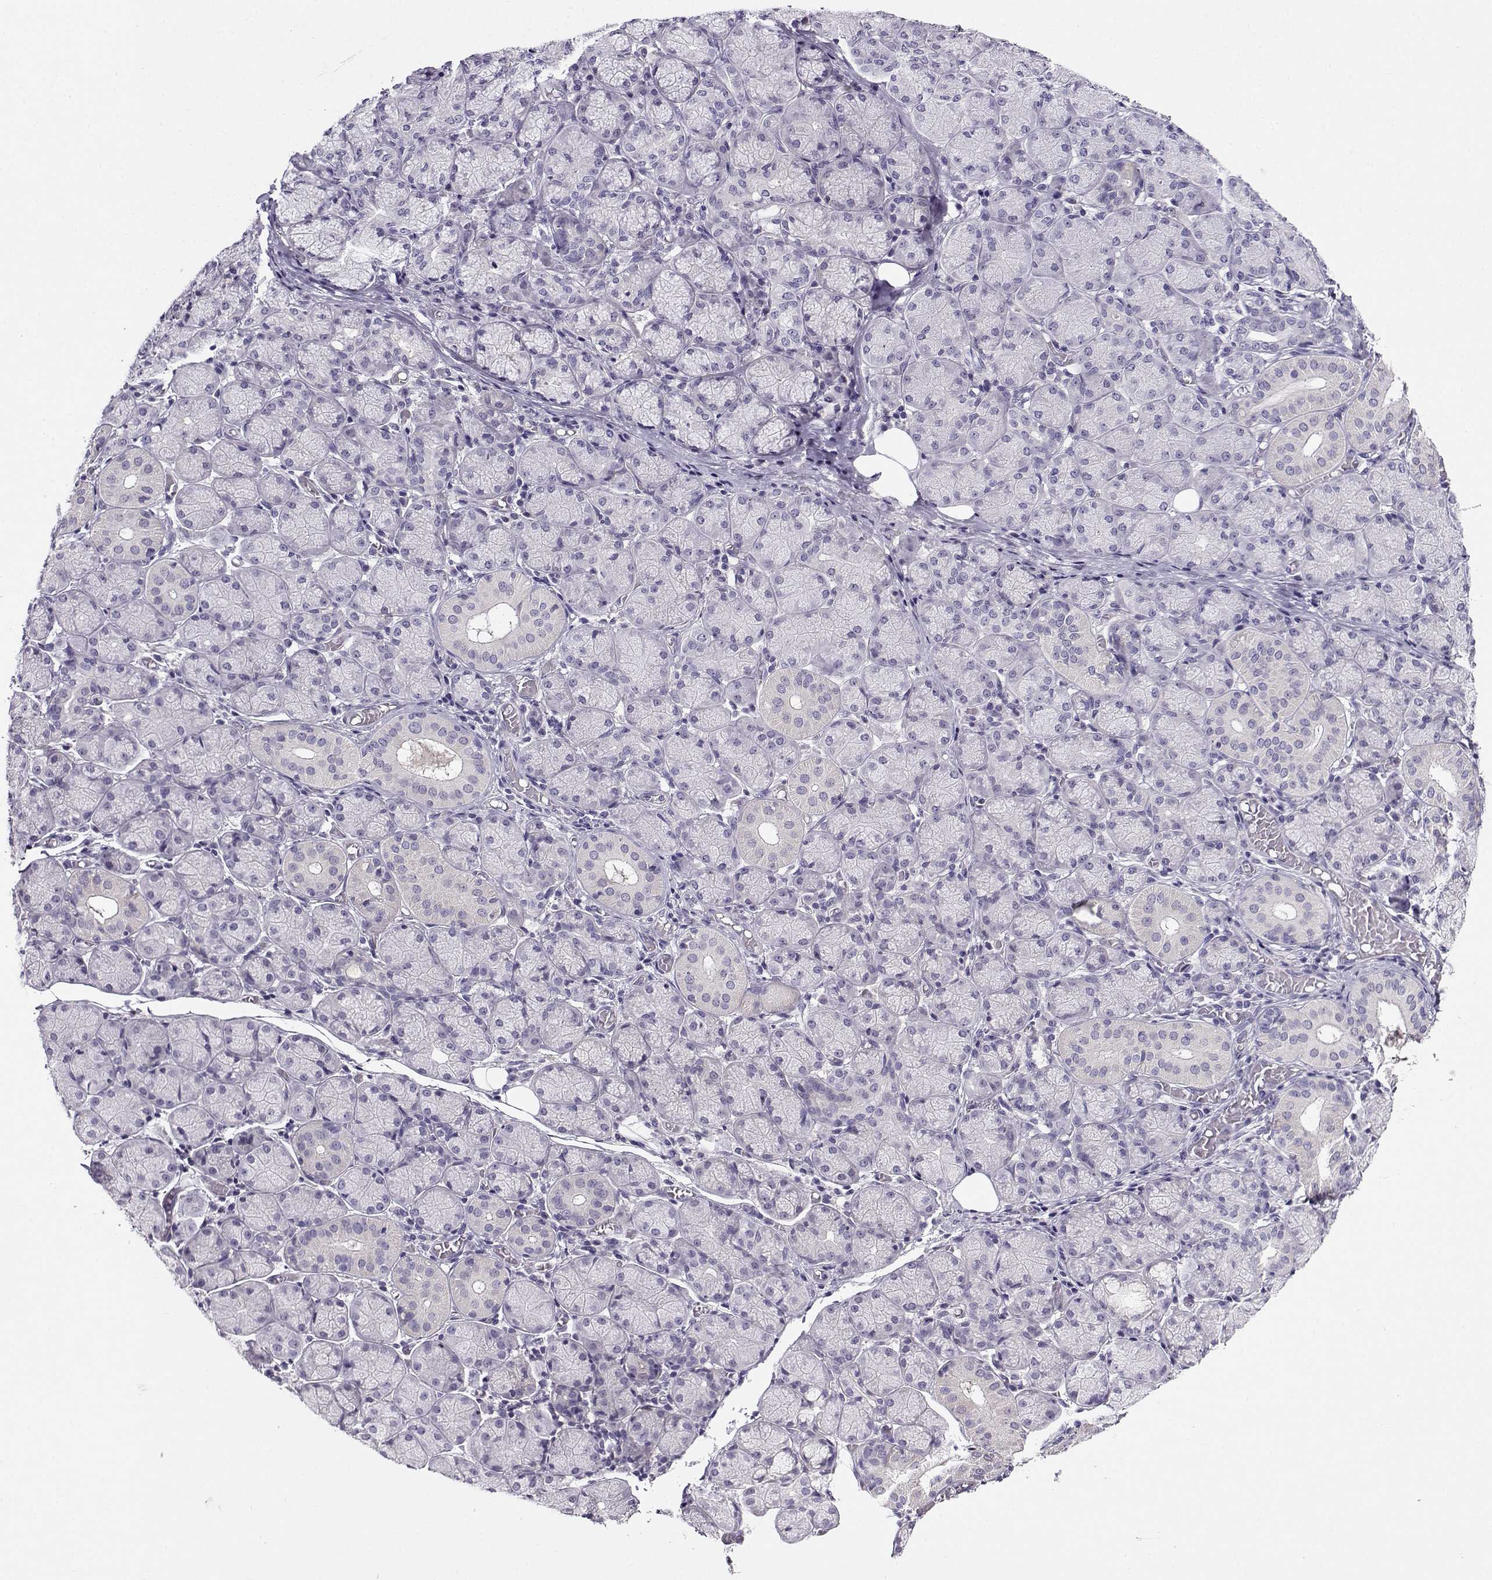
{"staining": {"intensity": "negative", "quantity": "none", "location": "none"}, "tissue": "salivary gland", "cell_type": "Glandular cells", "image_type": "normal", "snomed": [{"axis": "morphology", "description": "Normal tissue, NOS"}, {"axis": "topography", "description": "Salivary gland"}, {"axis": "topography", "description": "Peripheral nerve tissue"}], "caption": "An IHC micrograph of normal salivary gland is shown. There is no staining in glandular cells of salivary gland. The staining is performed using DAB brown chromogen with nuclei counter-stained in using hematoxylin.", "gene": "FEZF1", "patient": {"sex": "female", "age": 24}}